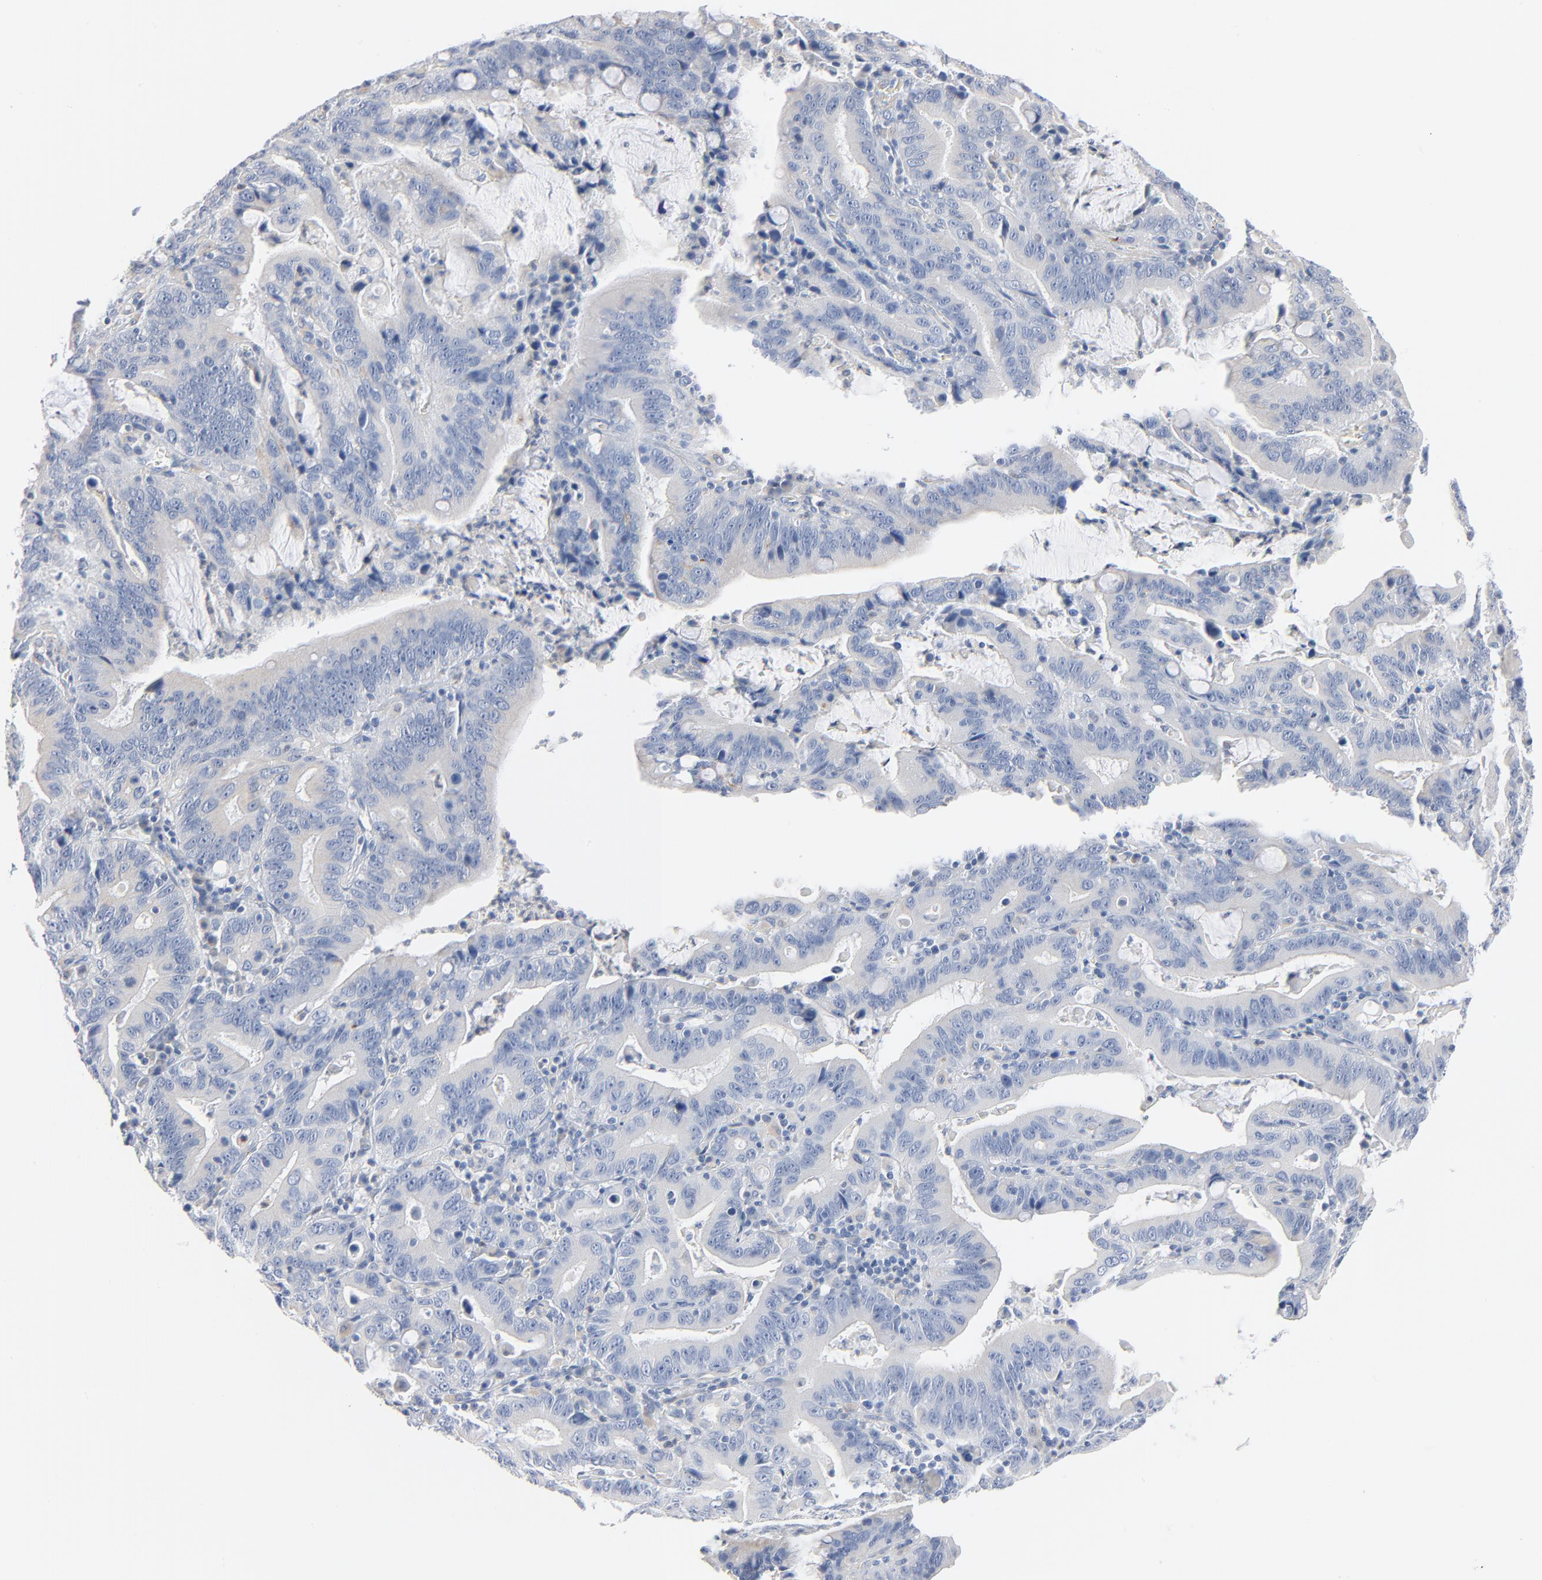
{"staining": {"intensity": "negative", "quantity": "none", "location": "none"}, "tissue": "stomach cancer", "cell_type": "Tumor cells", "image_type": "cancer", "snomed": [{"axis": "morphology", "description": "Adenocarcinoma, NOS"}, {"axis": "topography", "description": "Stomach, upper"}], "caption": "There is no significant expression in tumor cells of stomach cancer (adenocarcinoma).", "gene": "IFT43", "patient": {"sex": "male", "age": 63}}